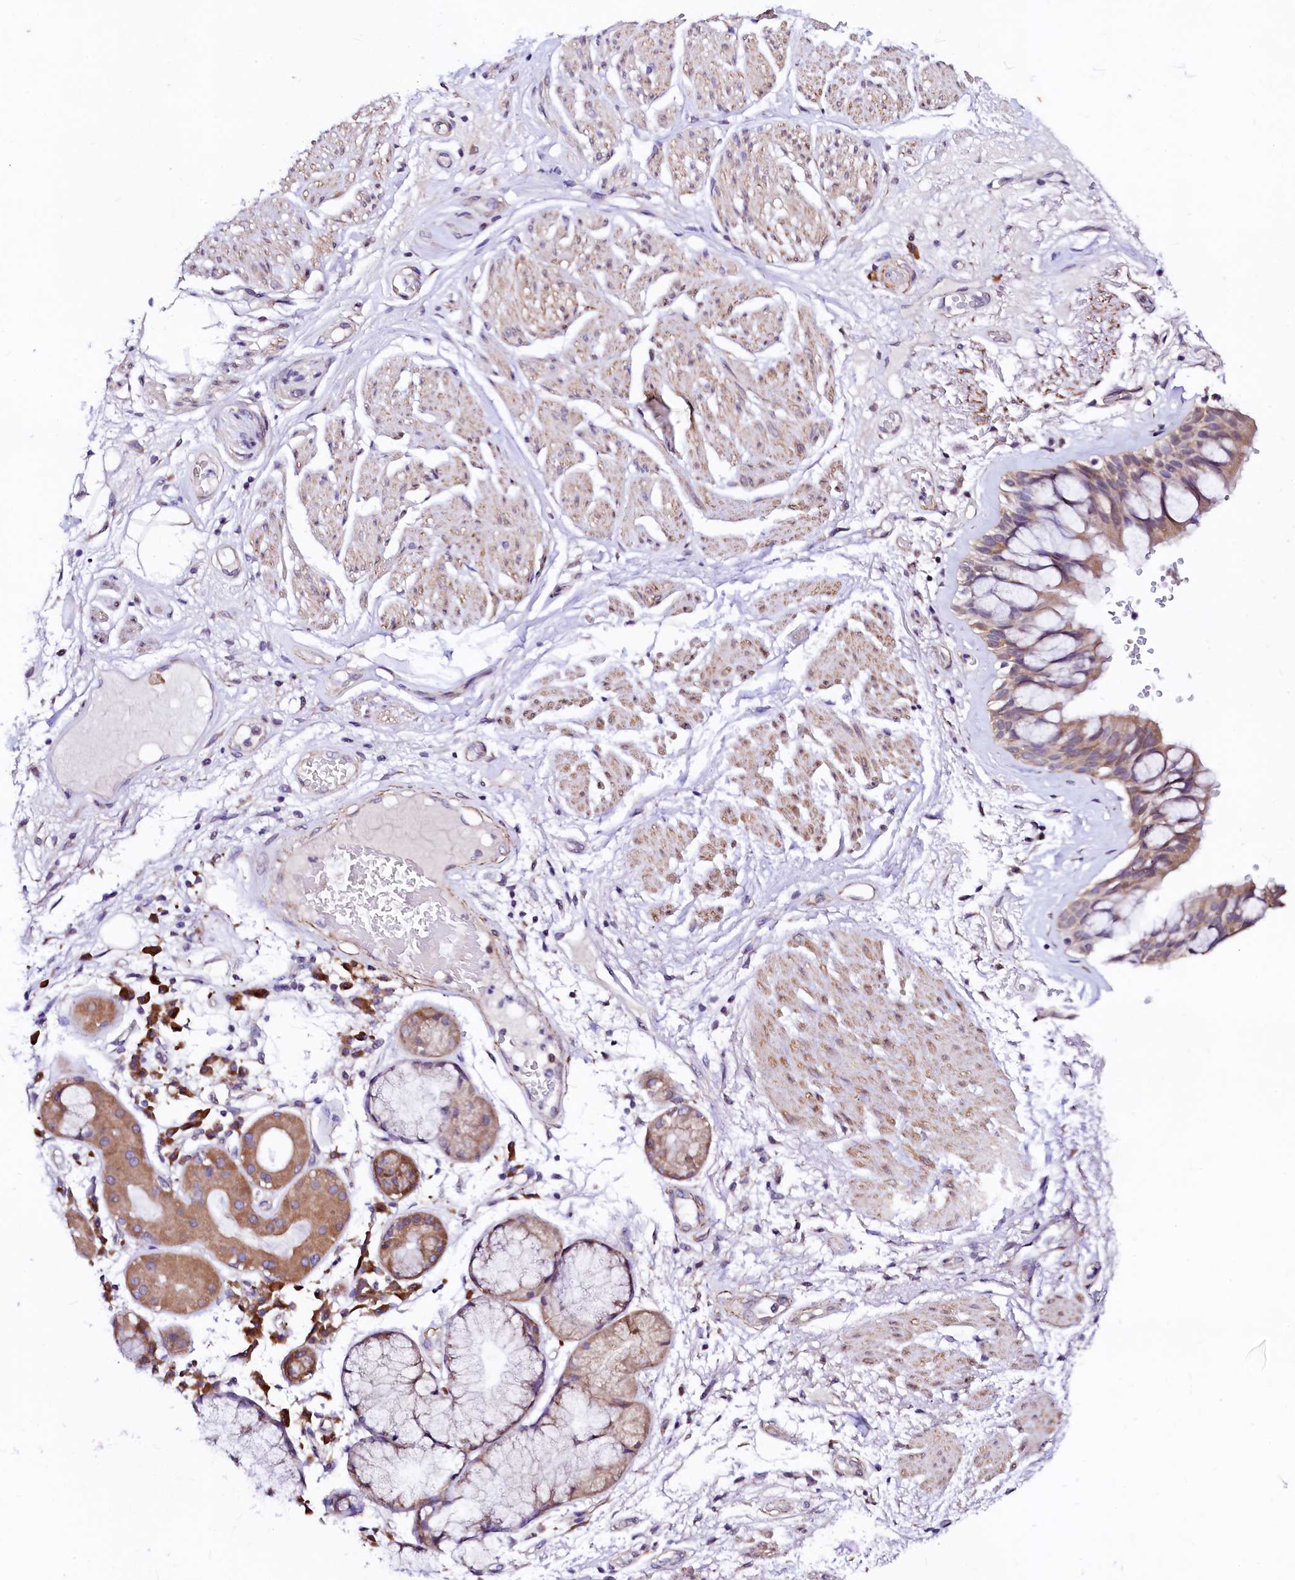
{"staining": {"intensity": "negative", "quantity": "none", "location": "none"}, "tissue": "adipose tissue", "cell_type": "Adipocytes", "image_type": "normal", "snomed": [{"axis": "morphology", "description": "Normal tissue, NOS"}, {"axis": "topography", "description": "Bronchus"}], "caption": "Image shows no significant protein expression in adipocytes of unremarkable adipose tissue. (DAB immunohistochemistry (IHC) with hematoxylin counter stain).", "gene": "GPR176", "patient": {"sex": "male", "age": 66}}